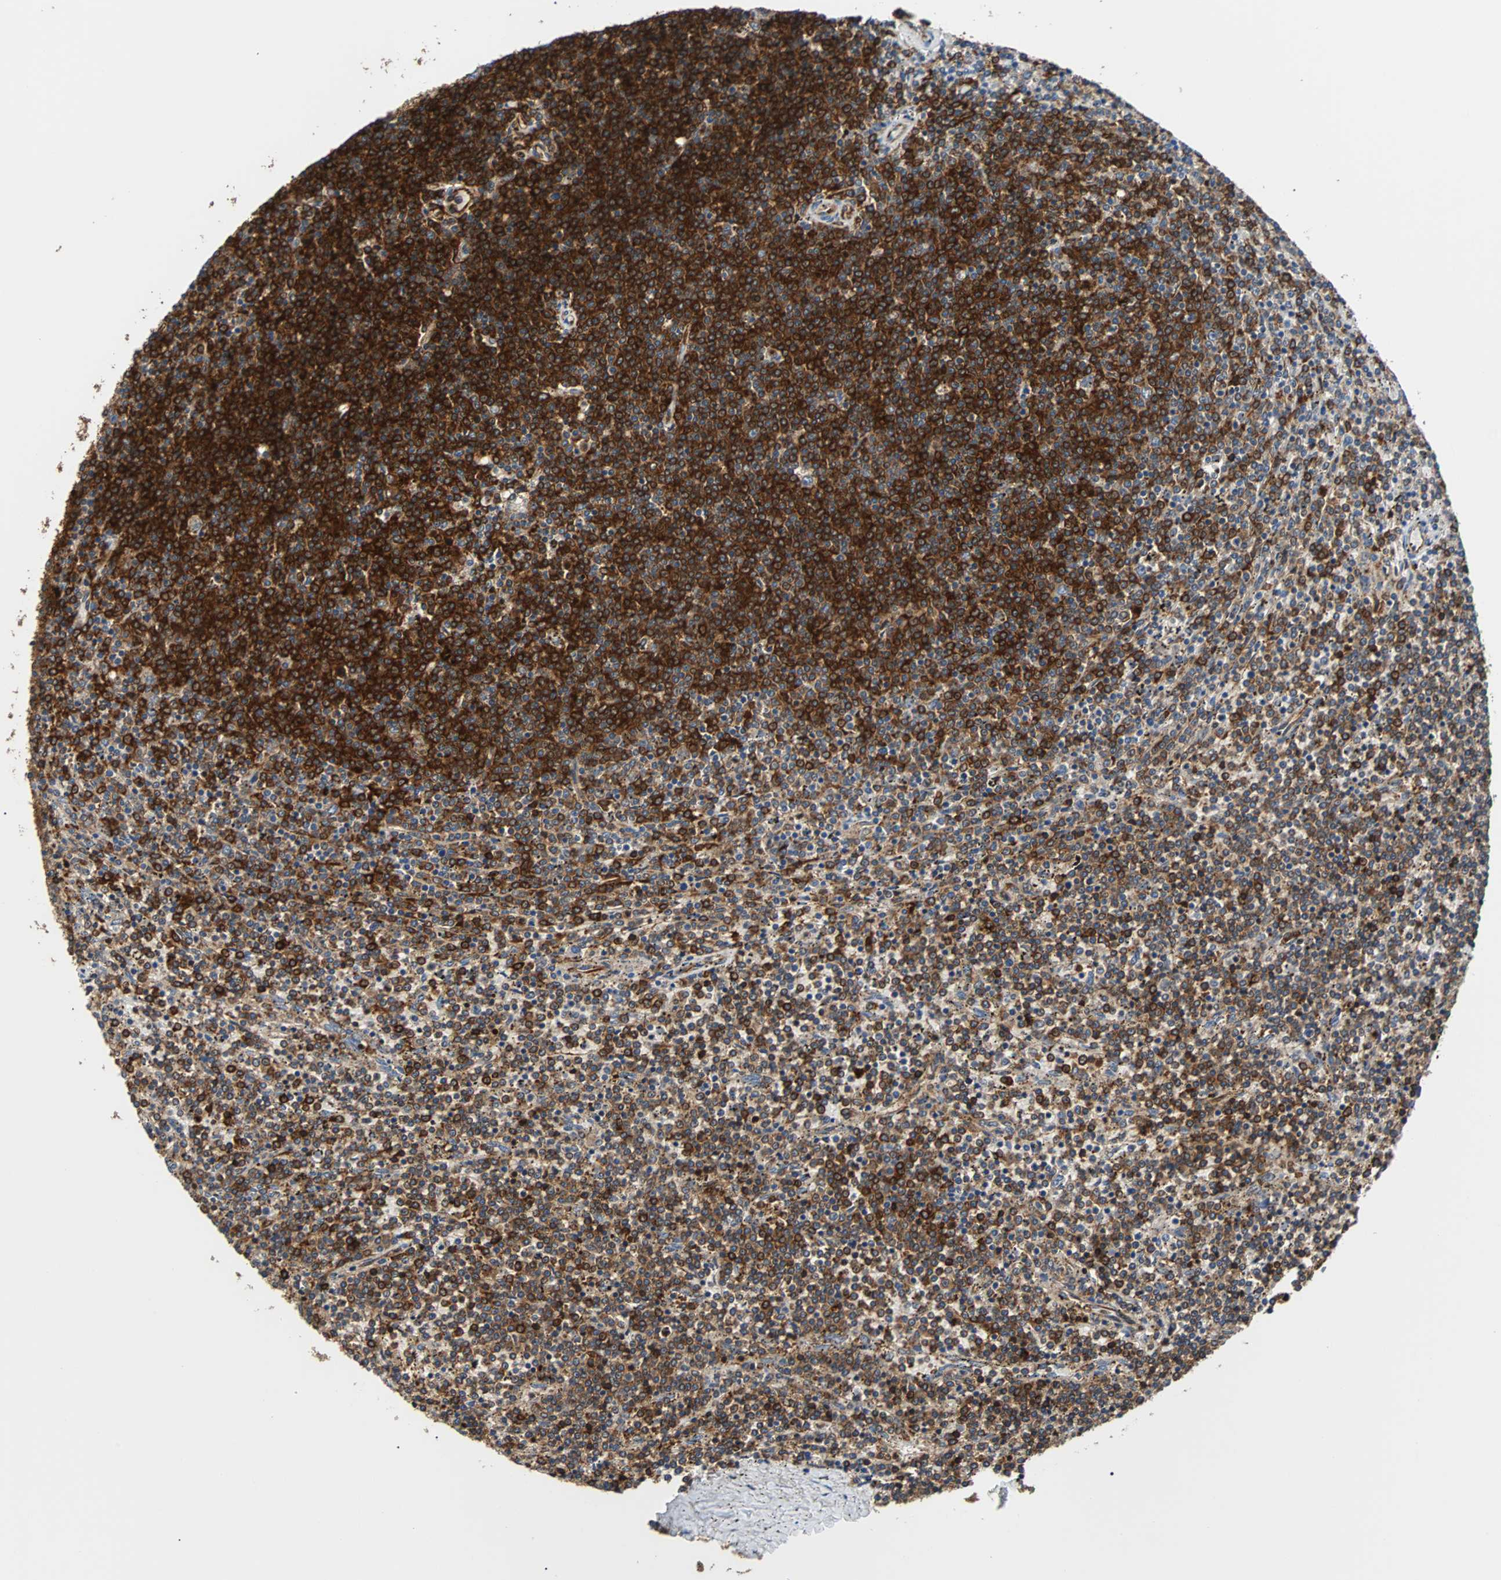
{"staining": {"intensity": "strong", "quantity": ">75%", "location": "cytoplasmic/membranous"}, "tissue": "lymphoma", "cell_type": "Tumor cells", "image_type": "cancer", "snomed": [{"axis": "morphology", "description": "Malignant lymphoma, non-Hodgkin's type, Low grade"}, {"axis": "topography", "description": "Spleen"}], "caption": "Brown immunohistochemical staining in human malignant lymphoma, non-Hodgkin's type (low-grade) reveals strong cytoplasmic/membranous positivity in approximately >75% of tumor cells.", "gene": "PLCG2", "patient": {"sex": "female", "age": 50}}